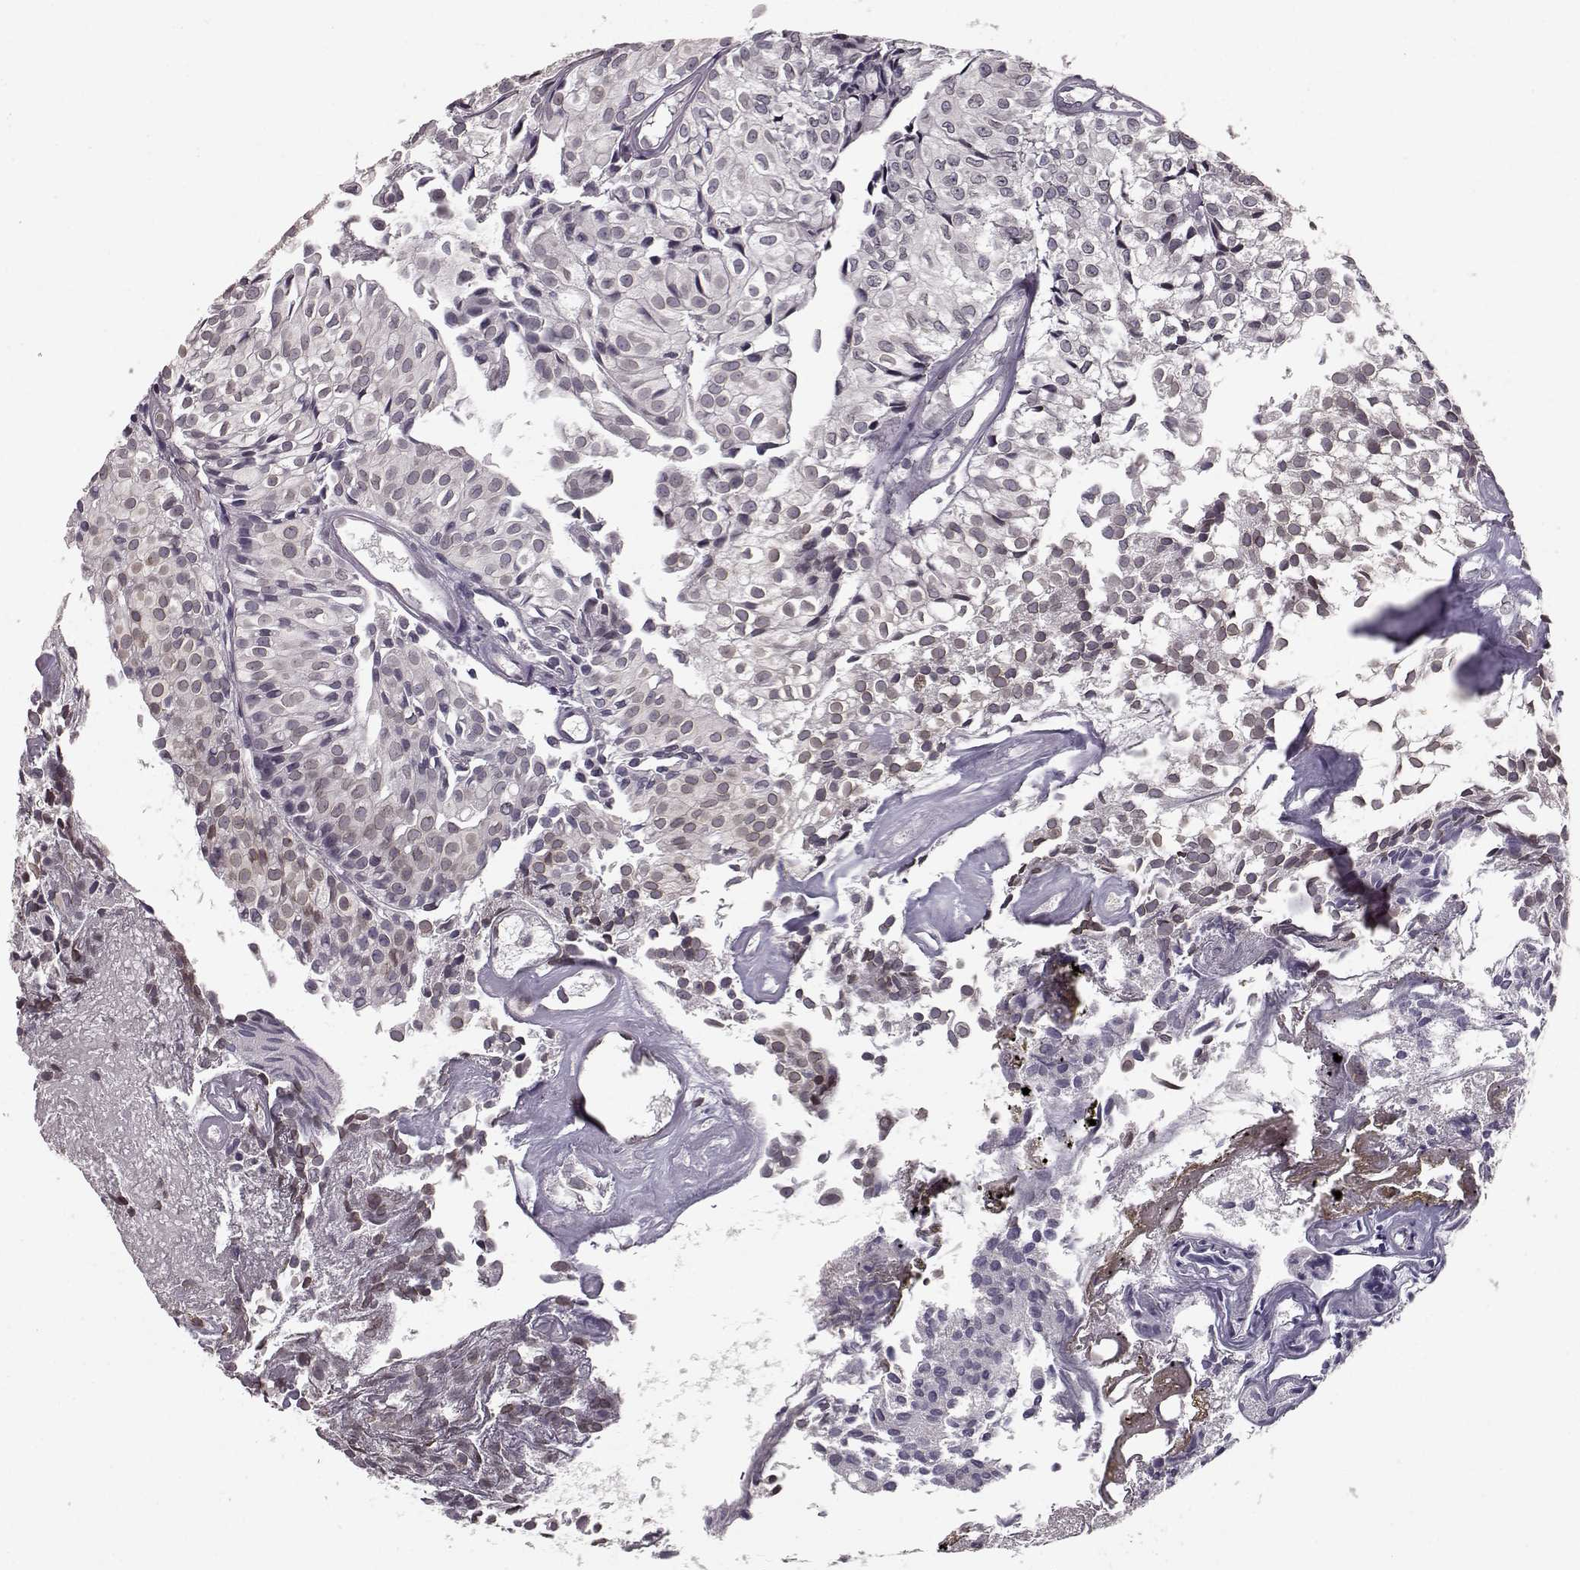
{"staining": {"intensity": "negative", "quantity": "none", "location": "none"}, "tissue": "urothelial cancer", "cell_type": "Tumor cells", "image_type": "cancer", "snomed": [{"axis": "morphology", "description": "Urothelial carcinoma, Low grade"}, {"axis": "topography", "description": "Urinary bladder"}], "caption": "Immunohistochemistry (IHC) image of neoplastic tissue: human low-grade urothelial carcinoma stained with DAB (3,3'-diaminobenzidine) displays no significant protein positivity in tumor cells.", "gene": "NUP37", "patient": {"sex": "male", "age": 89}}